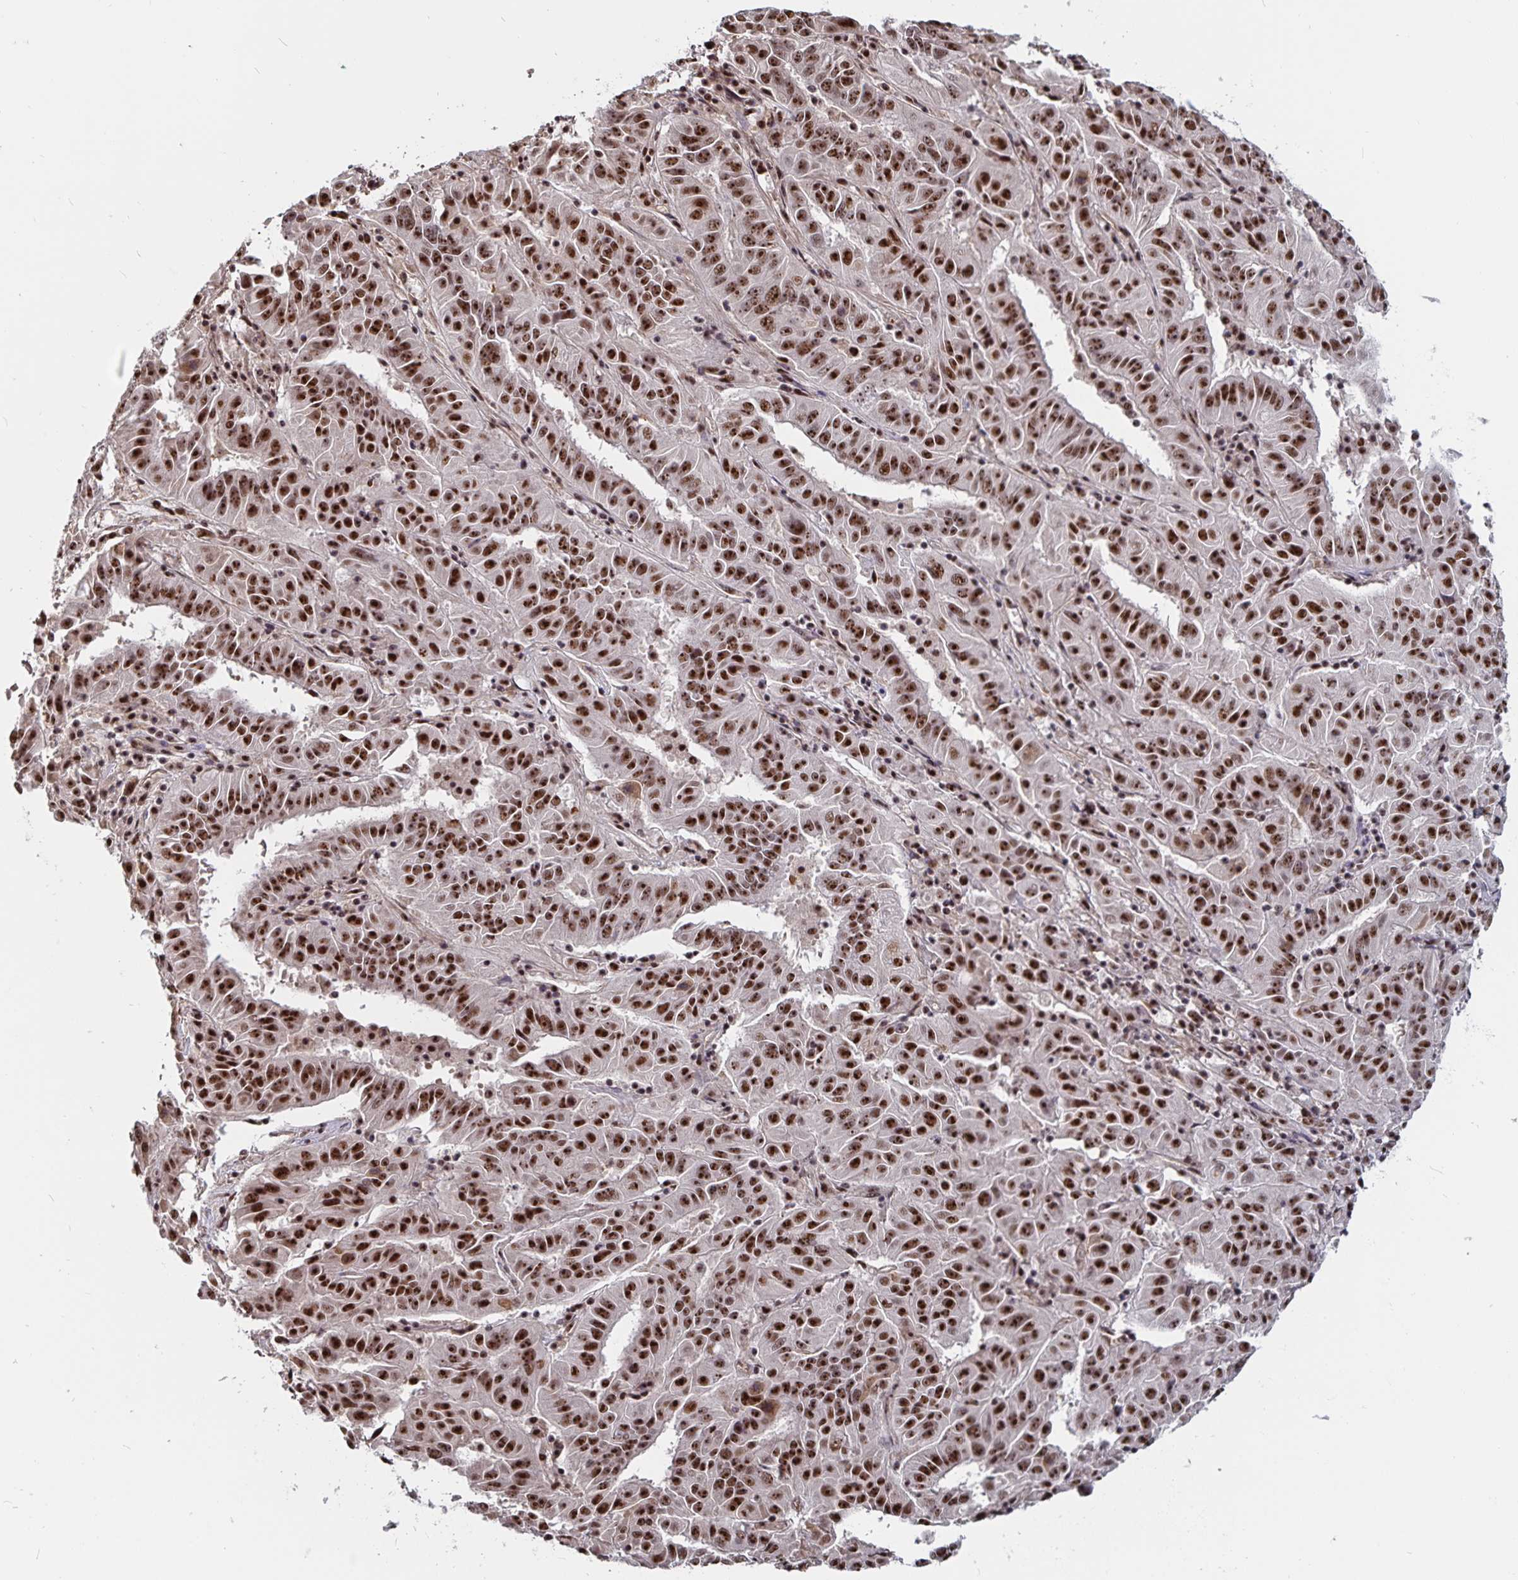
{"staining": {"intensity": "strong", "quantity": ">75%", "location": "nuclear"}, "tissue": "pancreatic cancer", "cell_type": "Tumor cells", "image_type": "cancer", "snomed": [{"axis": "morphology", "description": "Adenocarcinoma, NOS"}, {"axis": "topography", "description": "Pancreas"}], "caption": "Strong nuclear protein positivity is present in approximately >75% of tumor cells in pancreatic cancer (adenocarcinoma).", "gene": "LAS1L", "patient": {"sex": "male", "age": 63}}